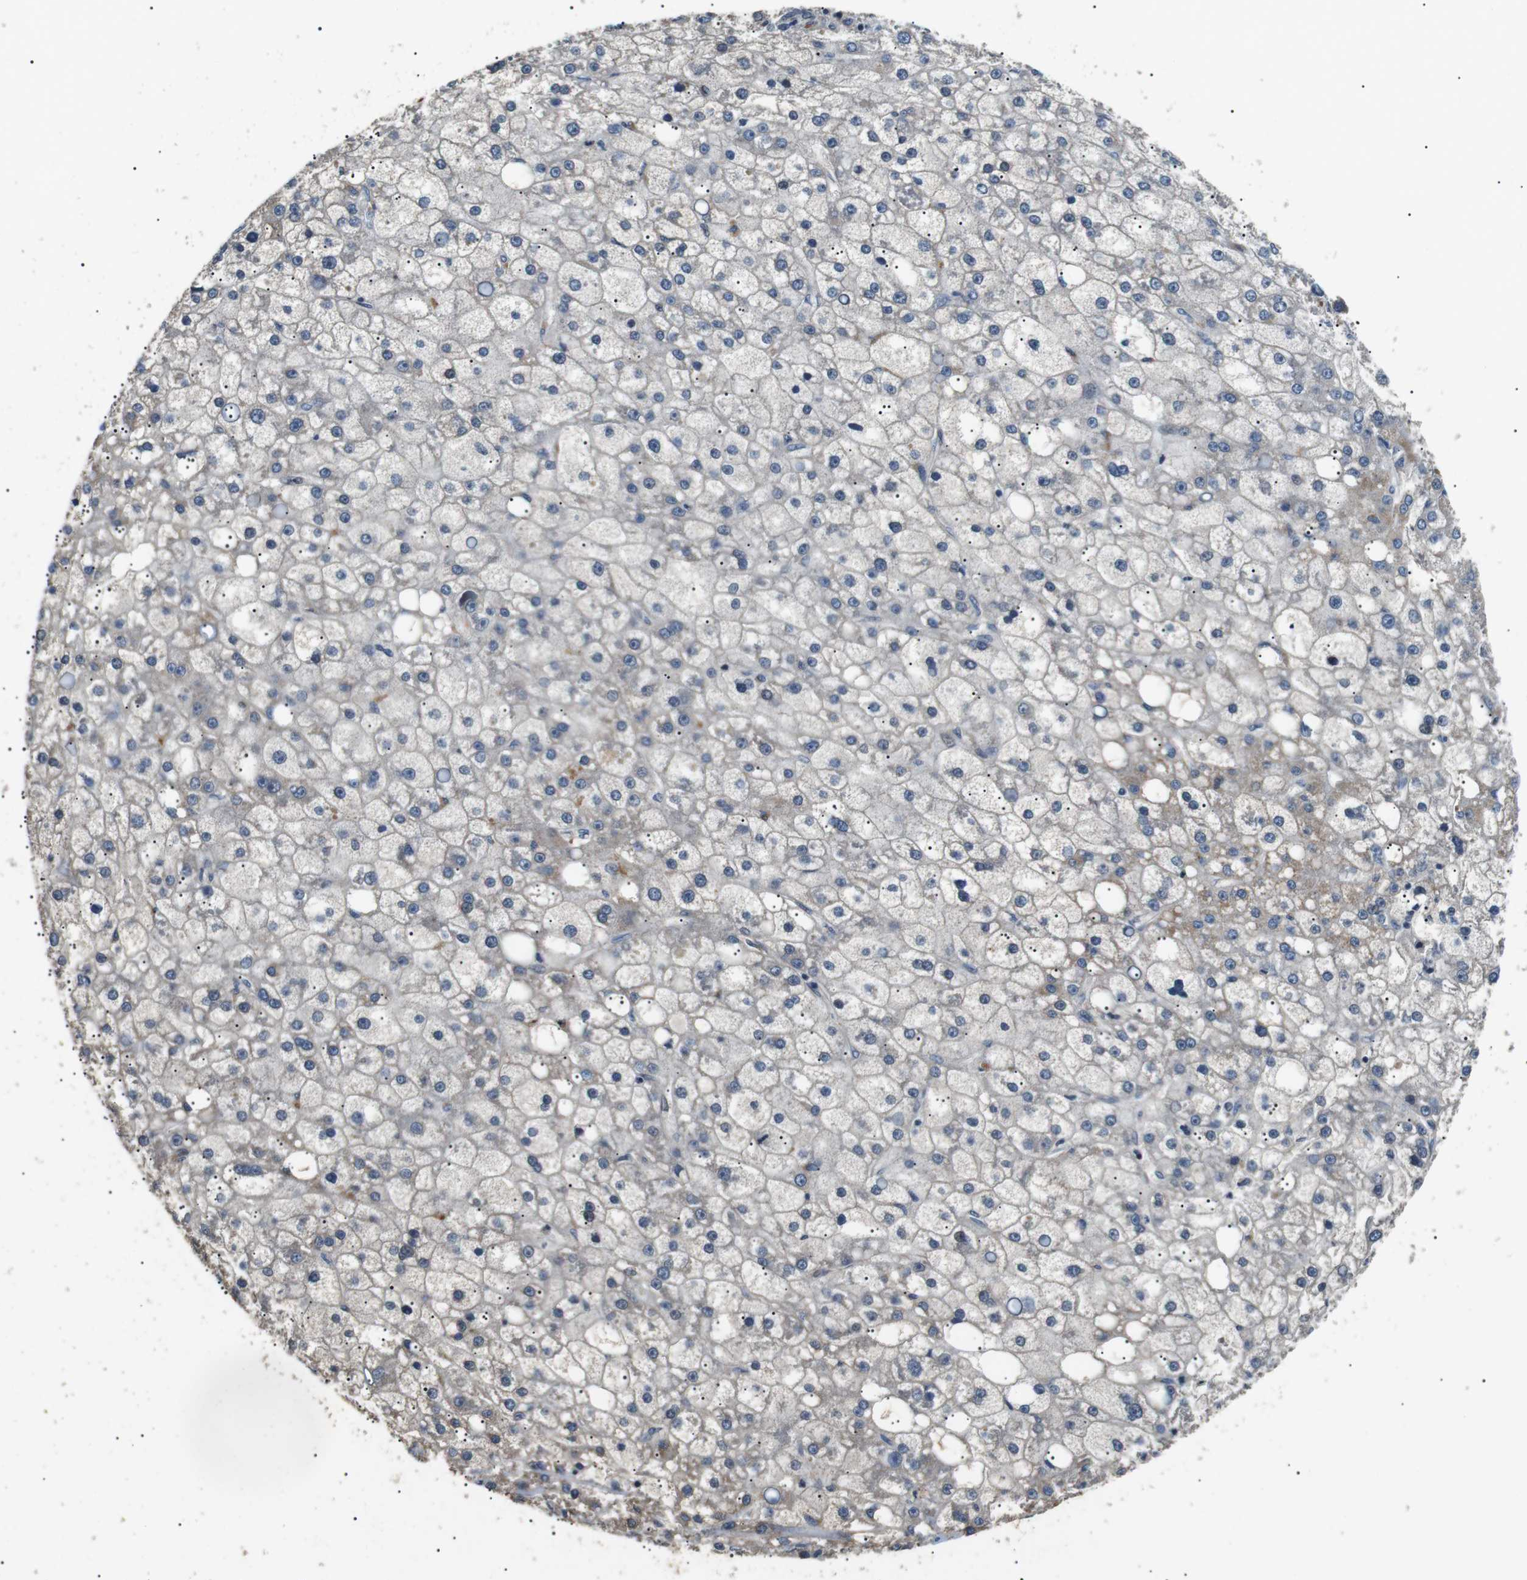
{"staining": {"intensity": "negative", "quantity": "none", "location": "none"}, "tissue": "liver cancer", "cell_type": "Tumor cells", "image_type": "cancer", "snomed": [{"axis": "morphology", "description": "Carcinoma, Hepatocellular, NOS"}, {"axis": "topography", "description": "Liver"}], "caption": "Liver cancer (hepatocellular carcinoma) was stained to show a protein in brown. There is no significant expression in tumor cells. (Stains: DAB (3,3'-diaminobenzidine) immunohistochemistry with hematoxylin counter stain, Microscopy: brightfield microscopy at high magnification).", "gene": "HSPA13", "patient": {"sex": "male", "age": 67}}